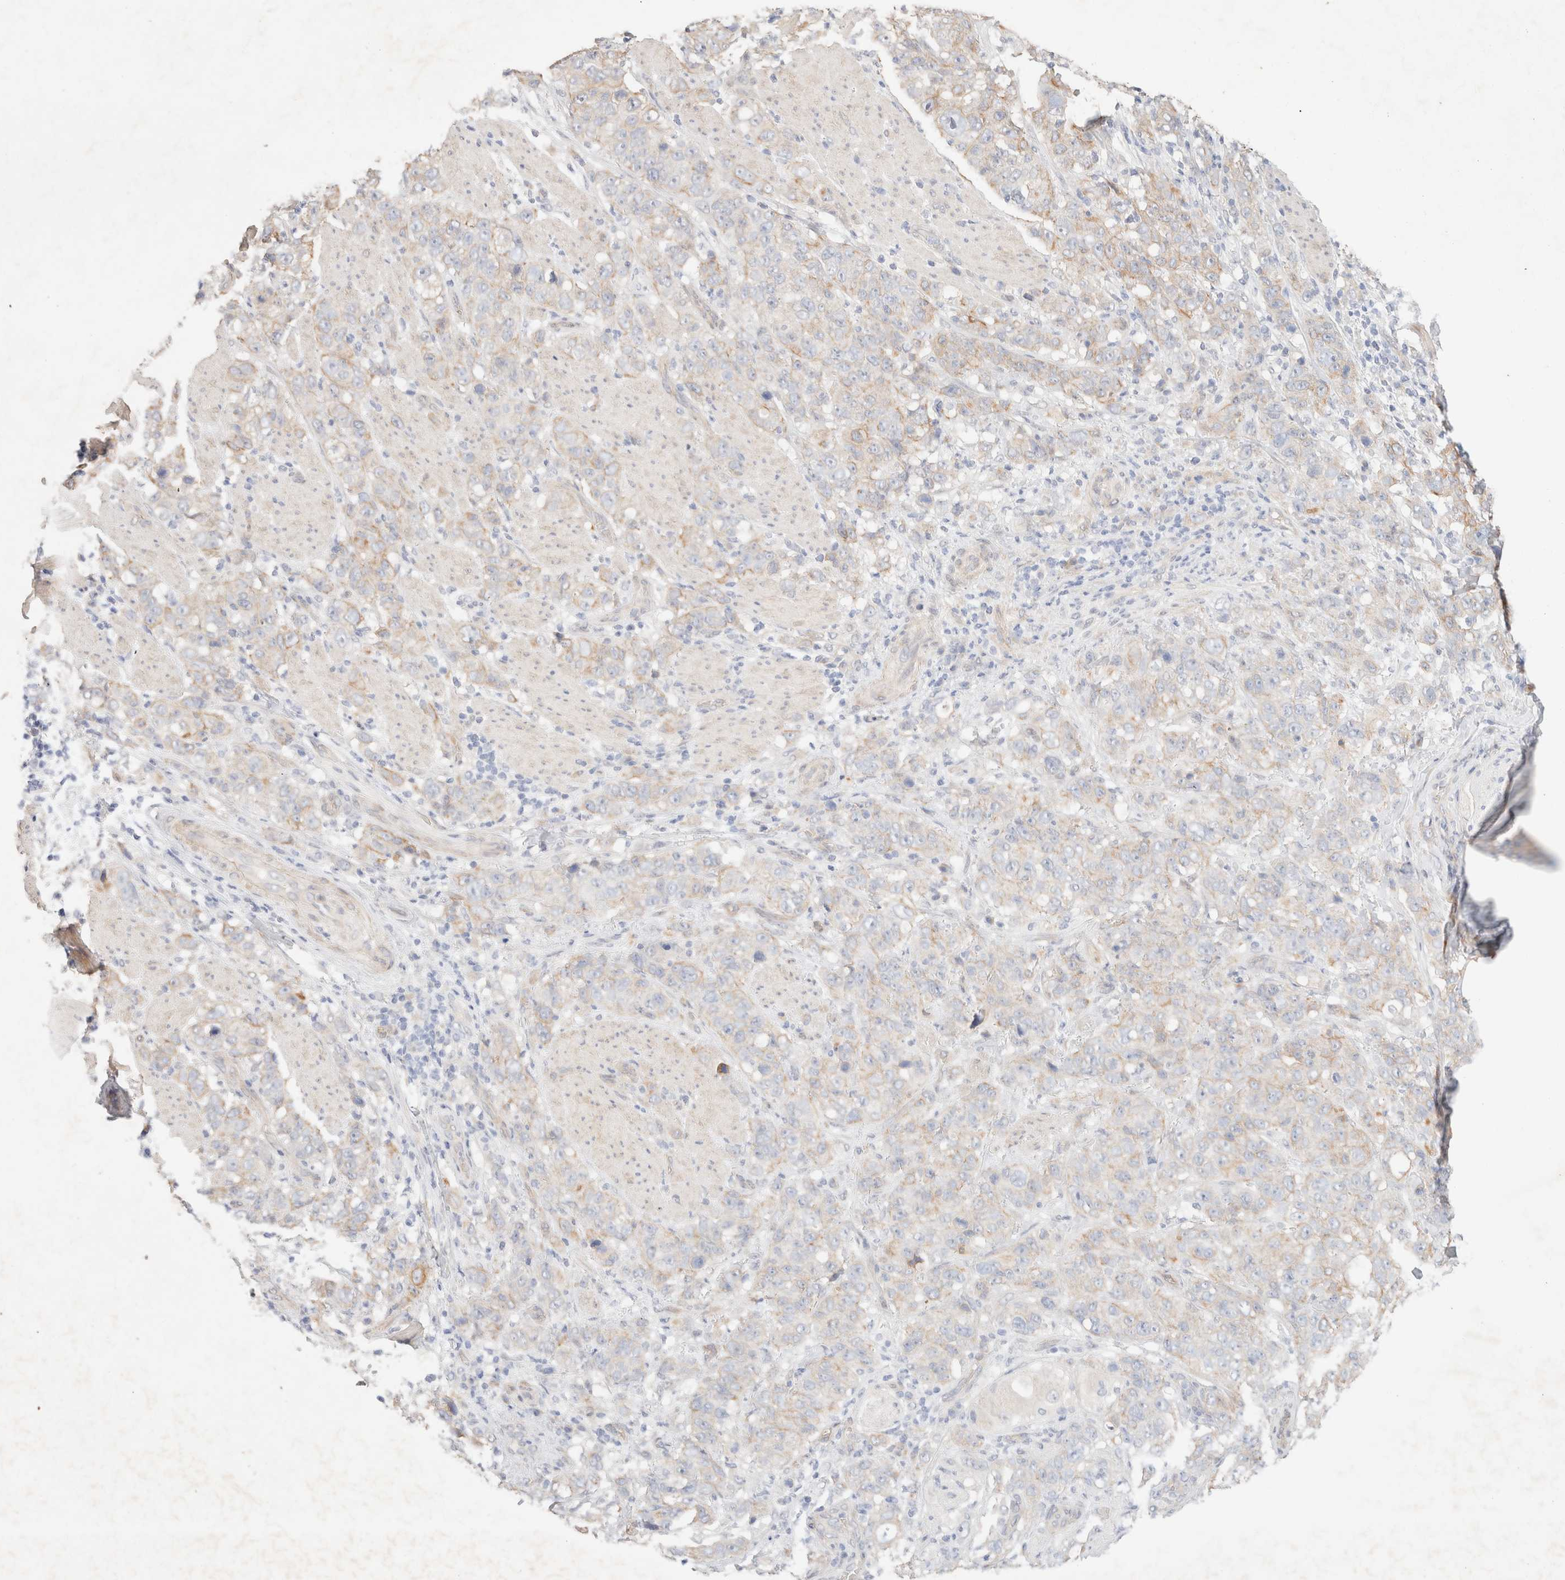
{"staining": {"intensity": "moderate", "quantity": "<25%", "location": "cytoplasmic/membranous"}, "tissue": "stomach cancer", "cell_type": "Tumor cells", "image_type": "cancer", "snomed": [{"axis": "morphology", "description": "Adenocarcinoma, NOS"}, {"axis": "topography", "description": "Stomach"}], "caption": "Immunohistochemical staining of stomach adenocarcinoma exhibits low levels of moderate cytoplasmic/membranous staining in about <25% of tumor cells.", "gene": "CSNK1E", "patient": {"sex": "male", "age": 48}}